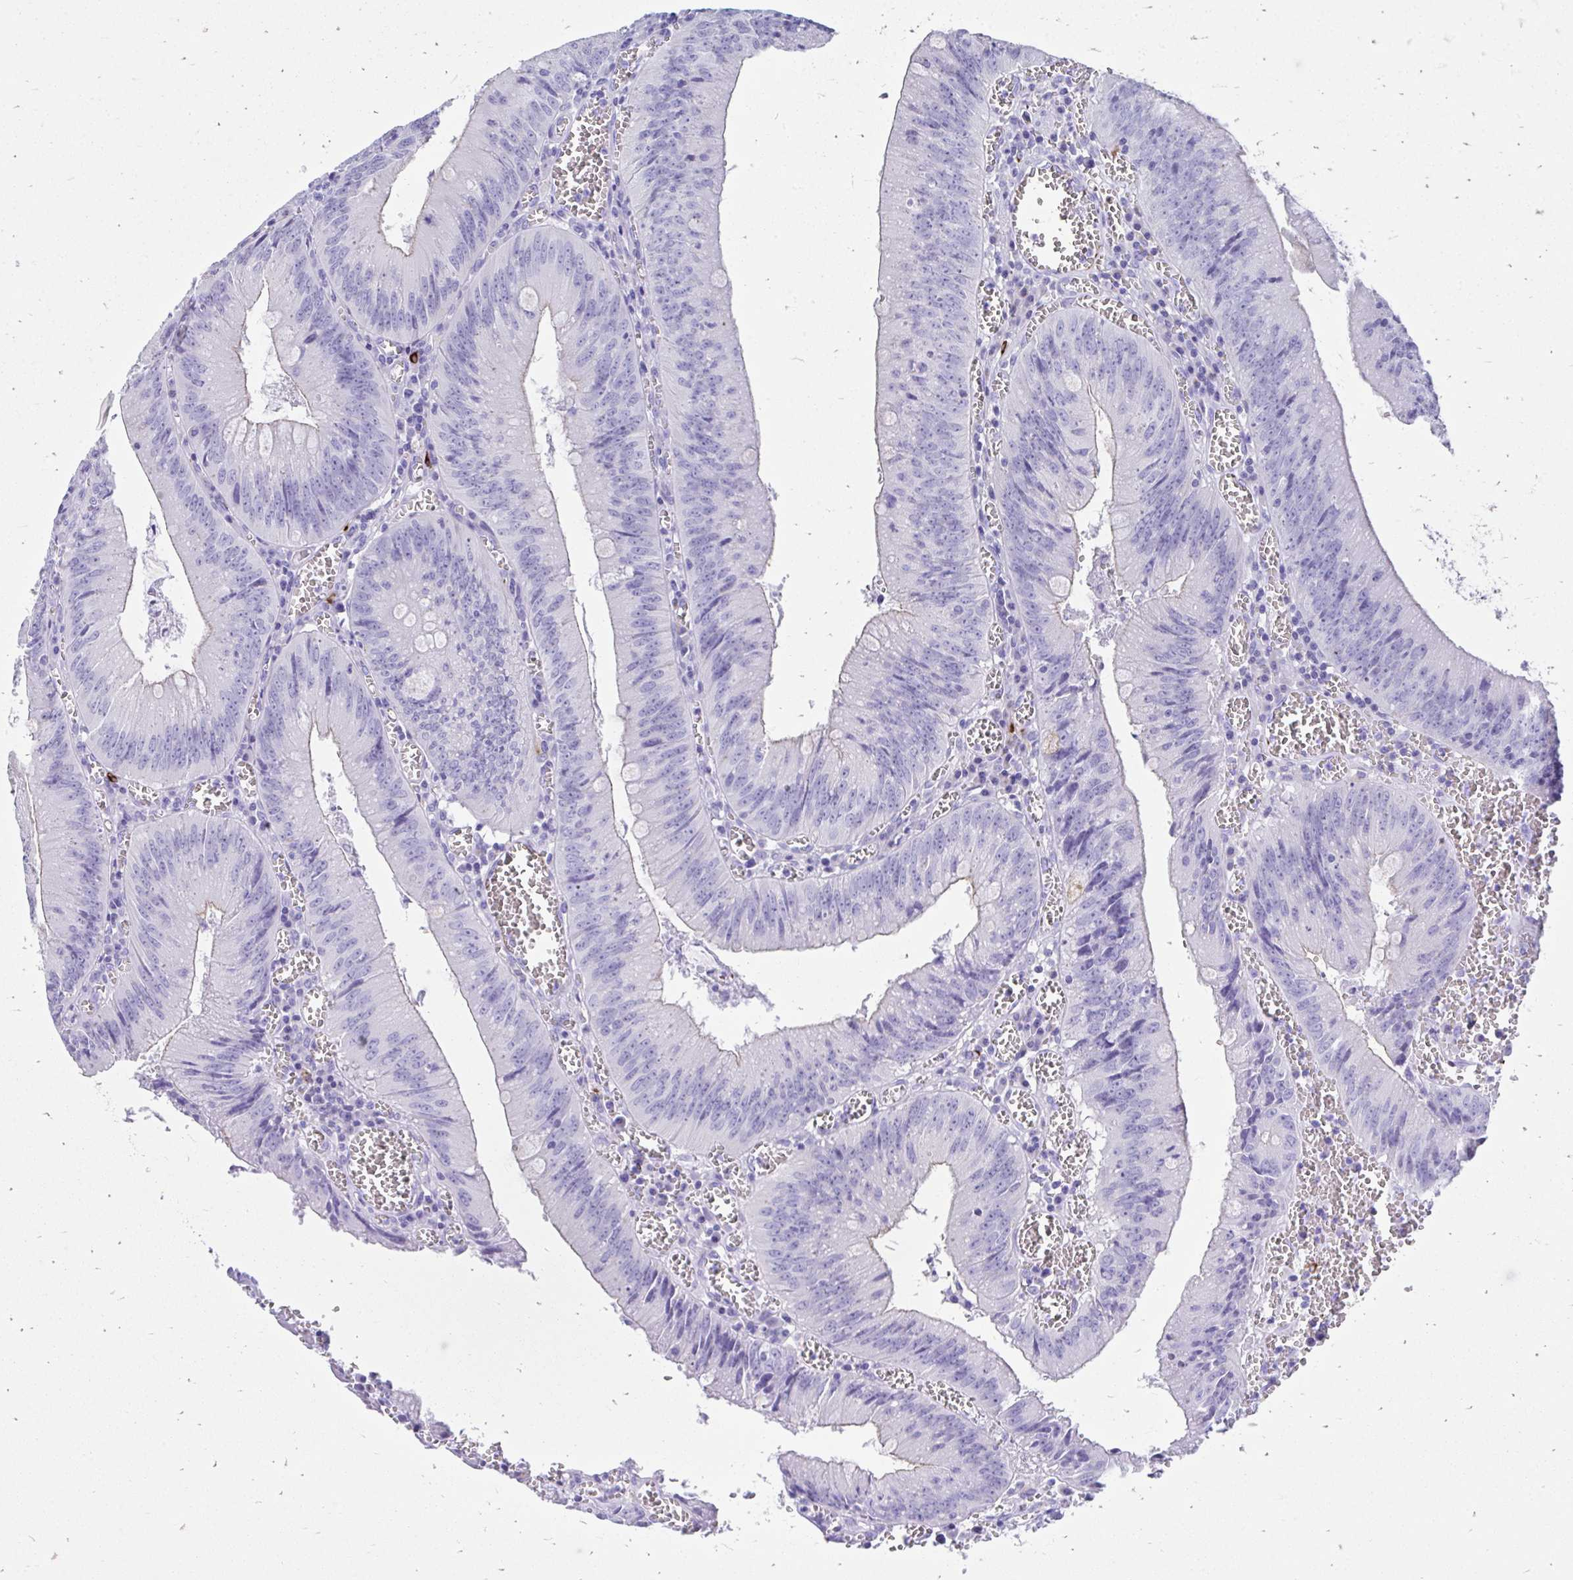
{"staining": {"intensity": "negative", "quantity": "none", "location": "none"}, "tissue": "colorectal cancer", "cell_type": "Tumor cells", "image_type": "cancer", "snomed": [{"axis": "morphology", "description": "Adenocarcinoma, NOS"}, {"axis": "topography", "description": "Rectum"}], "caption": "The image displays no significant staining in tumor cells of adenocarcinoma (colorectal).", "gene": "ZNF699", "patient": {"sex": "female", "age": 81}}